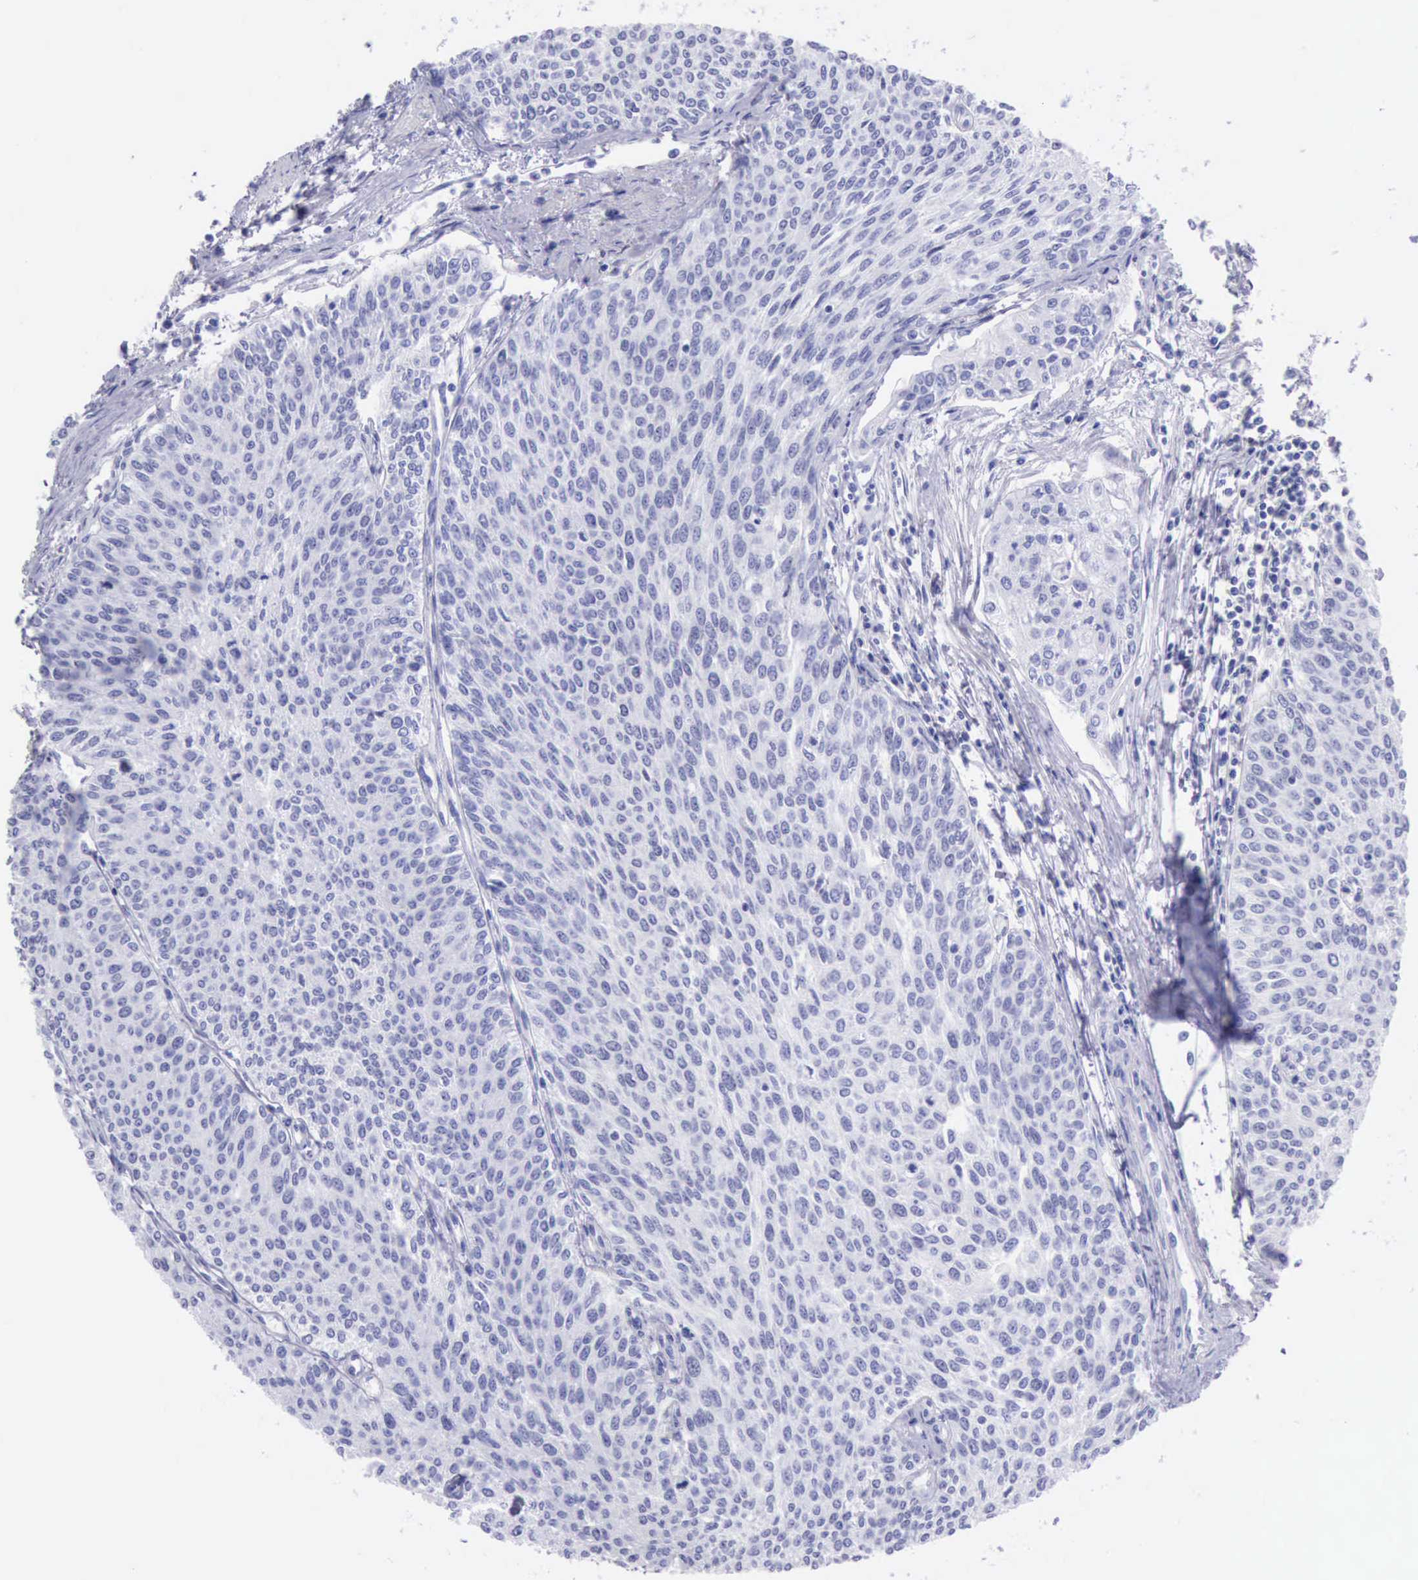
{"staining": {"intensity": "negative", "quantity": "none", "location": "none"}, "tissue": "urothelial cancer", "cell_type": "Tumor cells", "image_type": "cancer", "snomed": [{"axis": "morphology", "description": "Urothelial carcinoma, Low grade"}, {"axis": "topography", "description": "Urinary bladder"}], "caption": "There is no significant staining in tumor cells of urothelial carcinoma (low-grade). The staining is performed using DAB (3,3'-diaminobenzidine) brown chromogen with nuclei counter-stained in using hematoxylin.", "gene": "MCM2", "patient": {"sex": "female", "age": 73}}